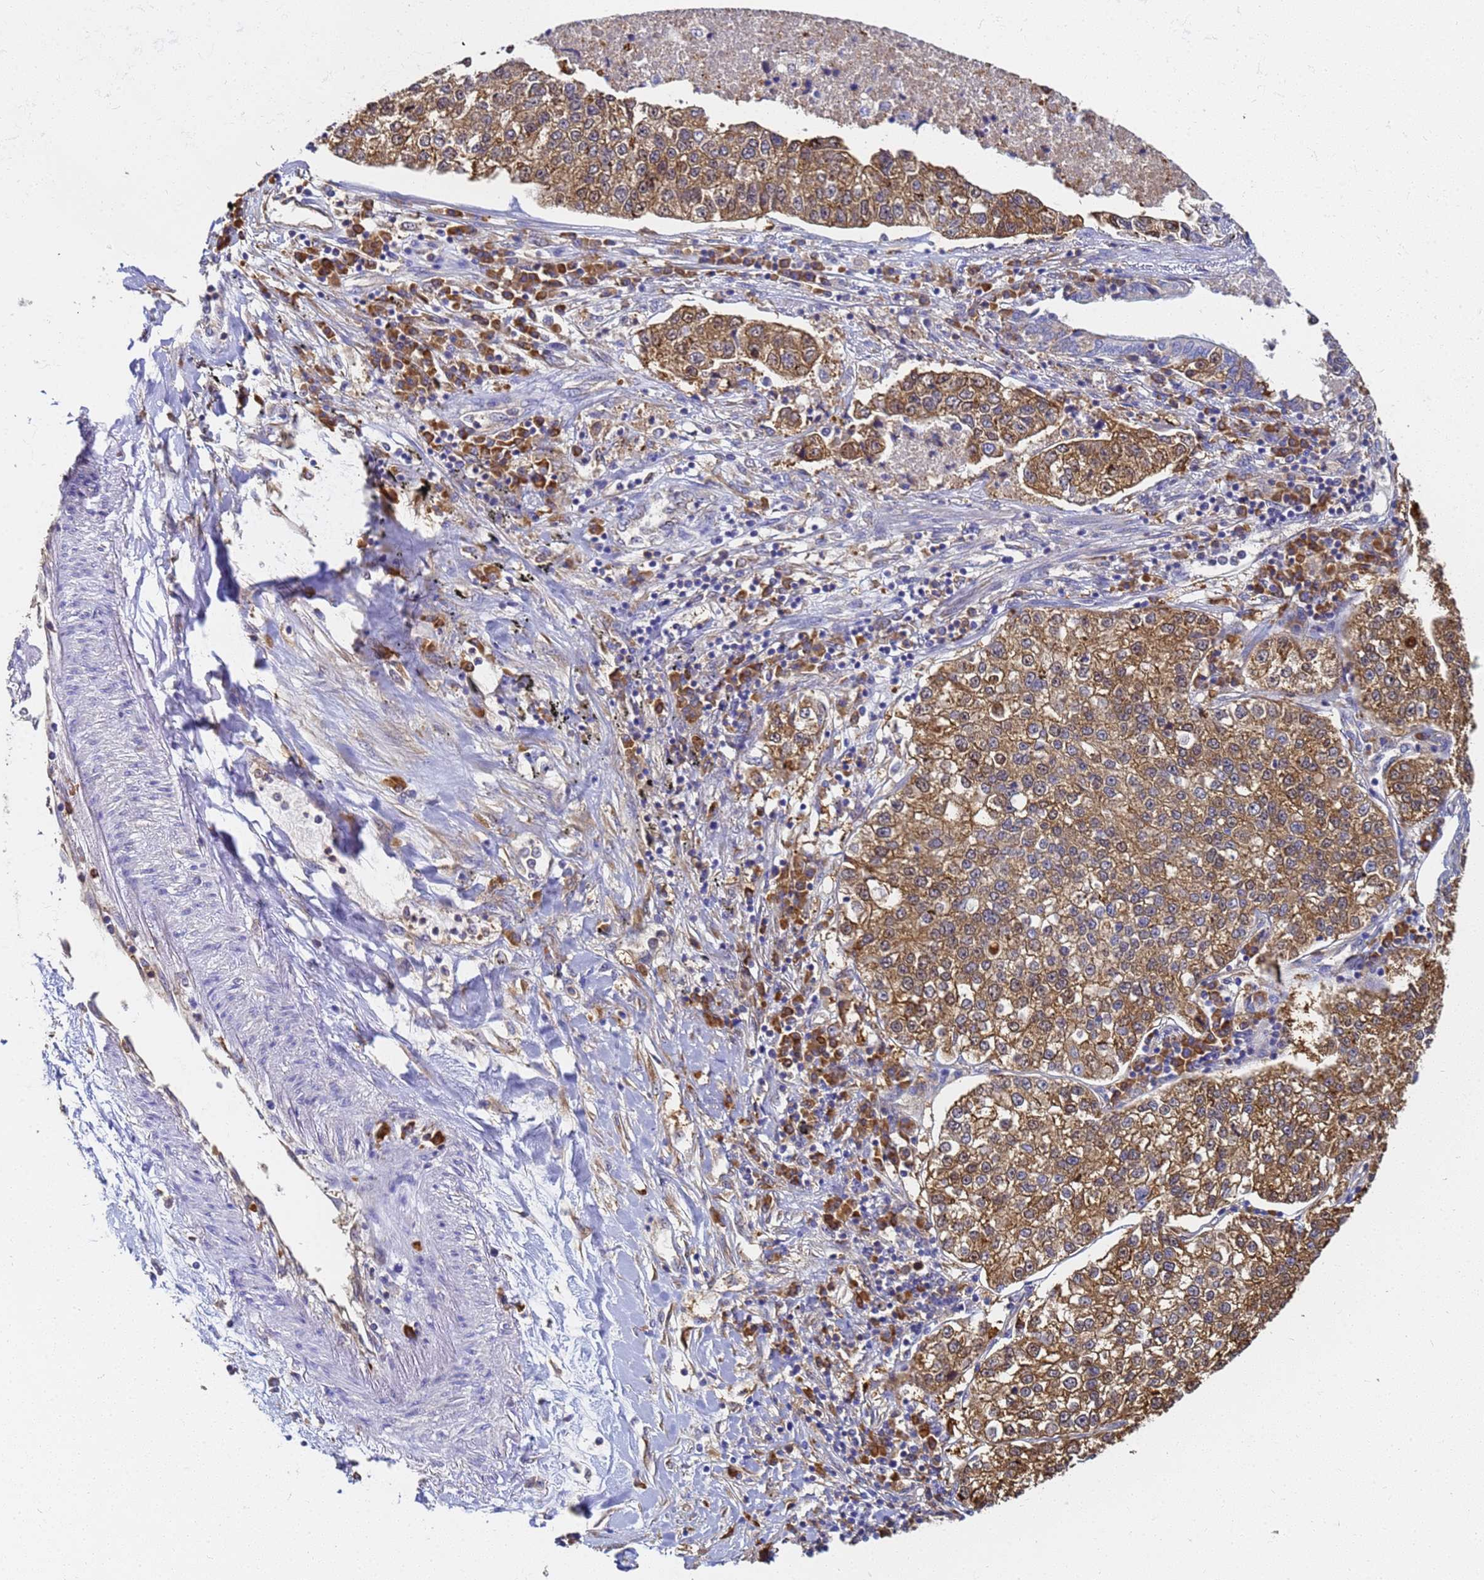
{"staining": {"intensity": "moderate", "quantity": ">75%", "location": "cytoplasmic/membranous"}, "tissue": "lung cancer", "cell_type": "Tumor cells", "image_type": "cancer", "snomed": [{"axis": "morphology", "description": "Adenocarcinoma, NOS"}, {"axis": "topography", "description": "Lung"}], "caption": "High-magnification brightfield microscopy of lung cancer stained with DAB (brown) and counterstained with hematoxylin (blue). tumor cells exhibit moderate cytoplasmic/membranous staining is identified in about>75% of cells.", "gene": "NME1-NME2", "patient": {"sex": "male", "age": 49}}